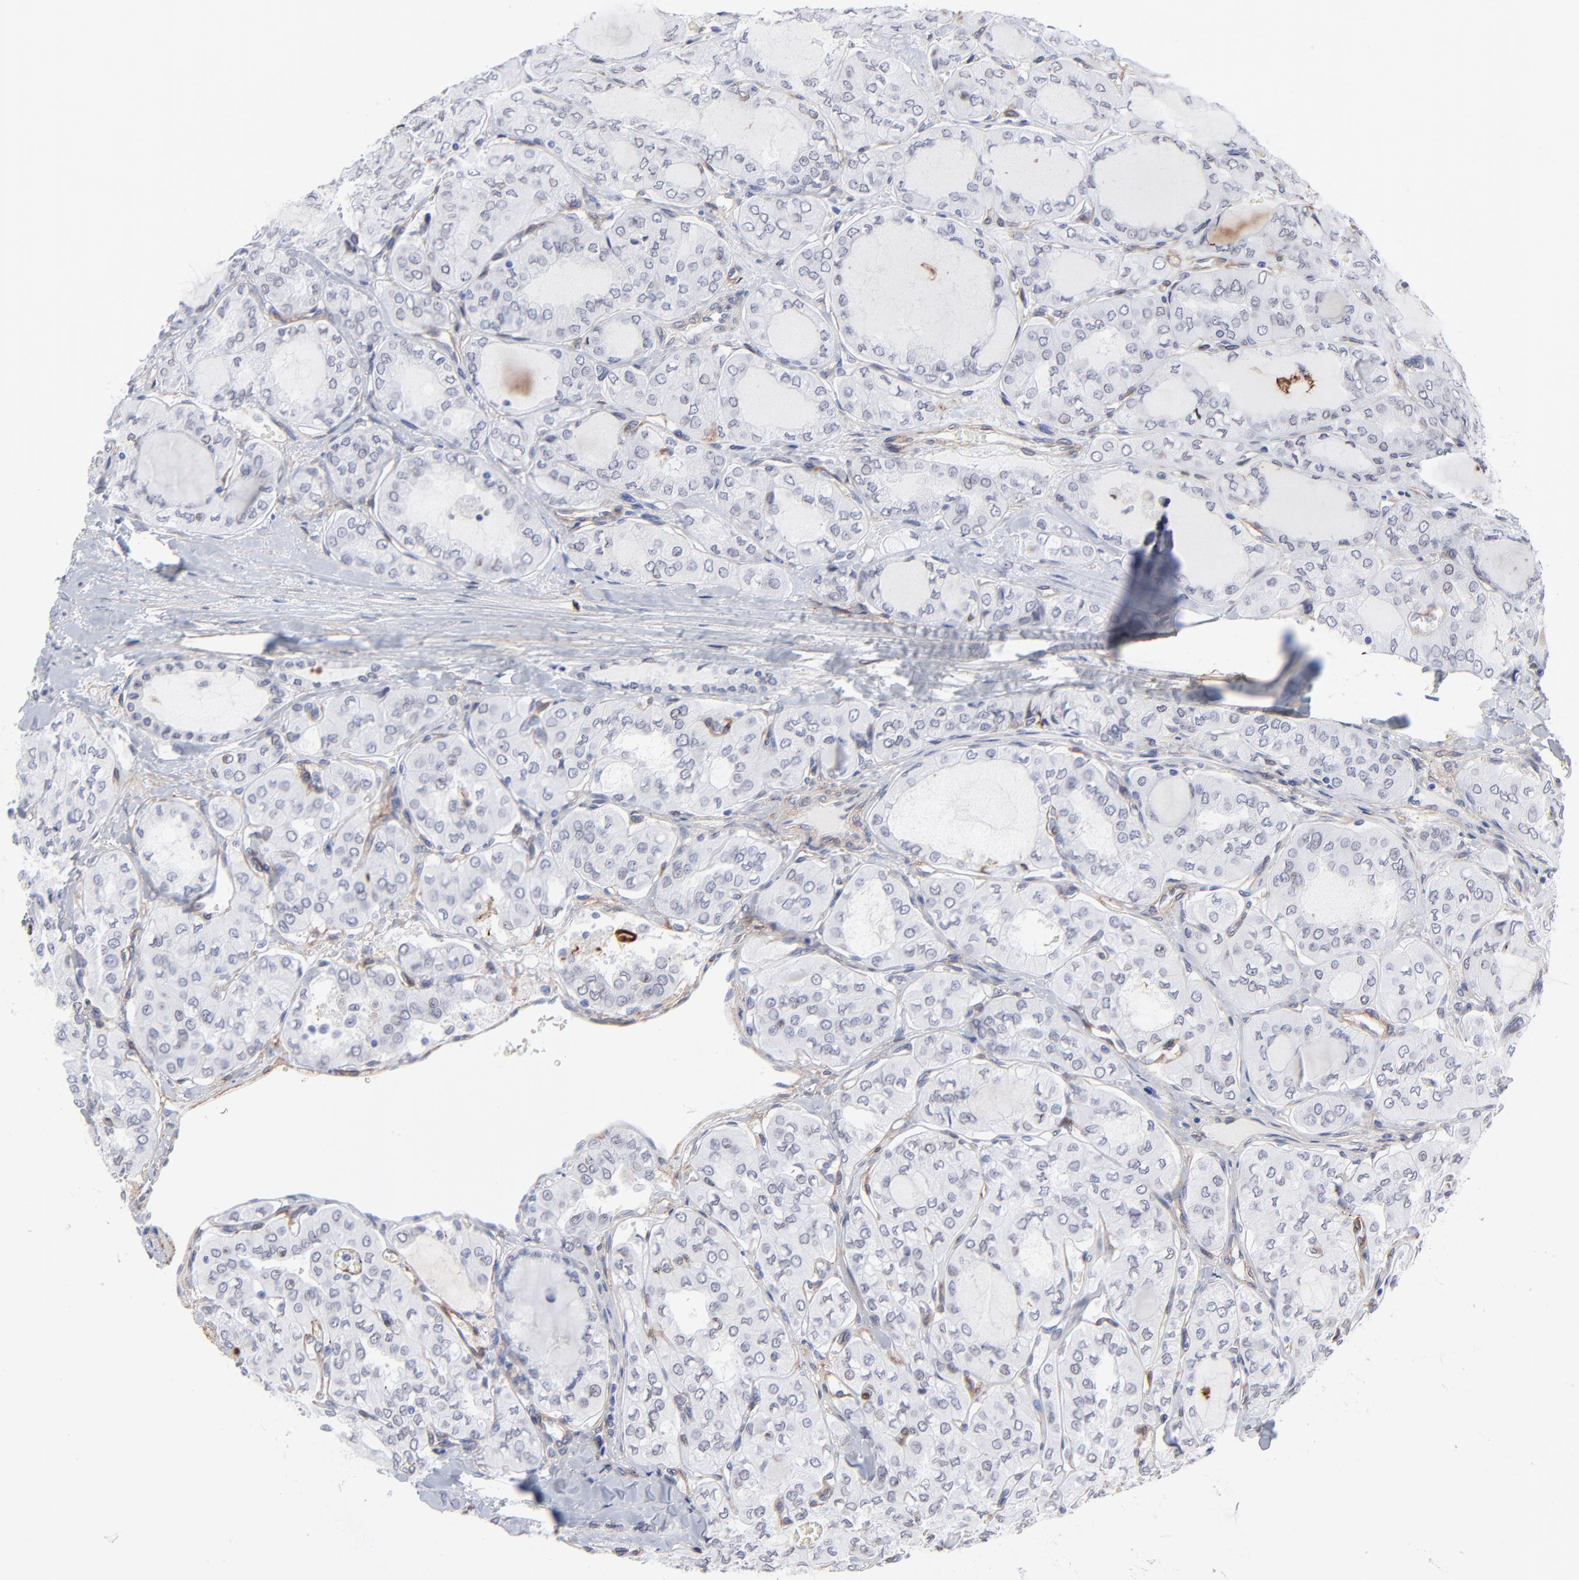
{"staining": {"intensity": "negative", "quantity": "none", "location": "none"}, "tissue": "thyroid cancer", "cell_type": "Tumor cells", "image_type": "cancer", "snomed": [{"axis": "morphology", "description": "Papillary adenocarcinoma, NOS"}, {"axis": "topography", "description": "Thyroid gland"}], "caption": "A high-resolution micrograph shows immunohistochemistry (IHC) staining of thyroid papillary adenocarcinoma, which shows no significant expression in tumor cells.", "gene": "PDGFRB", "patient": {"sex": "male", "age": 20}}